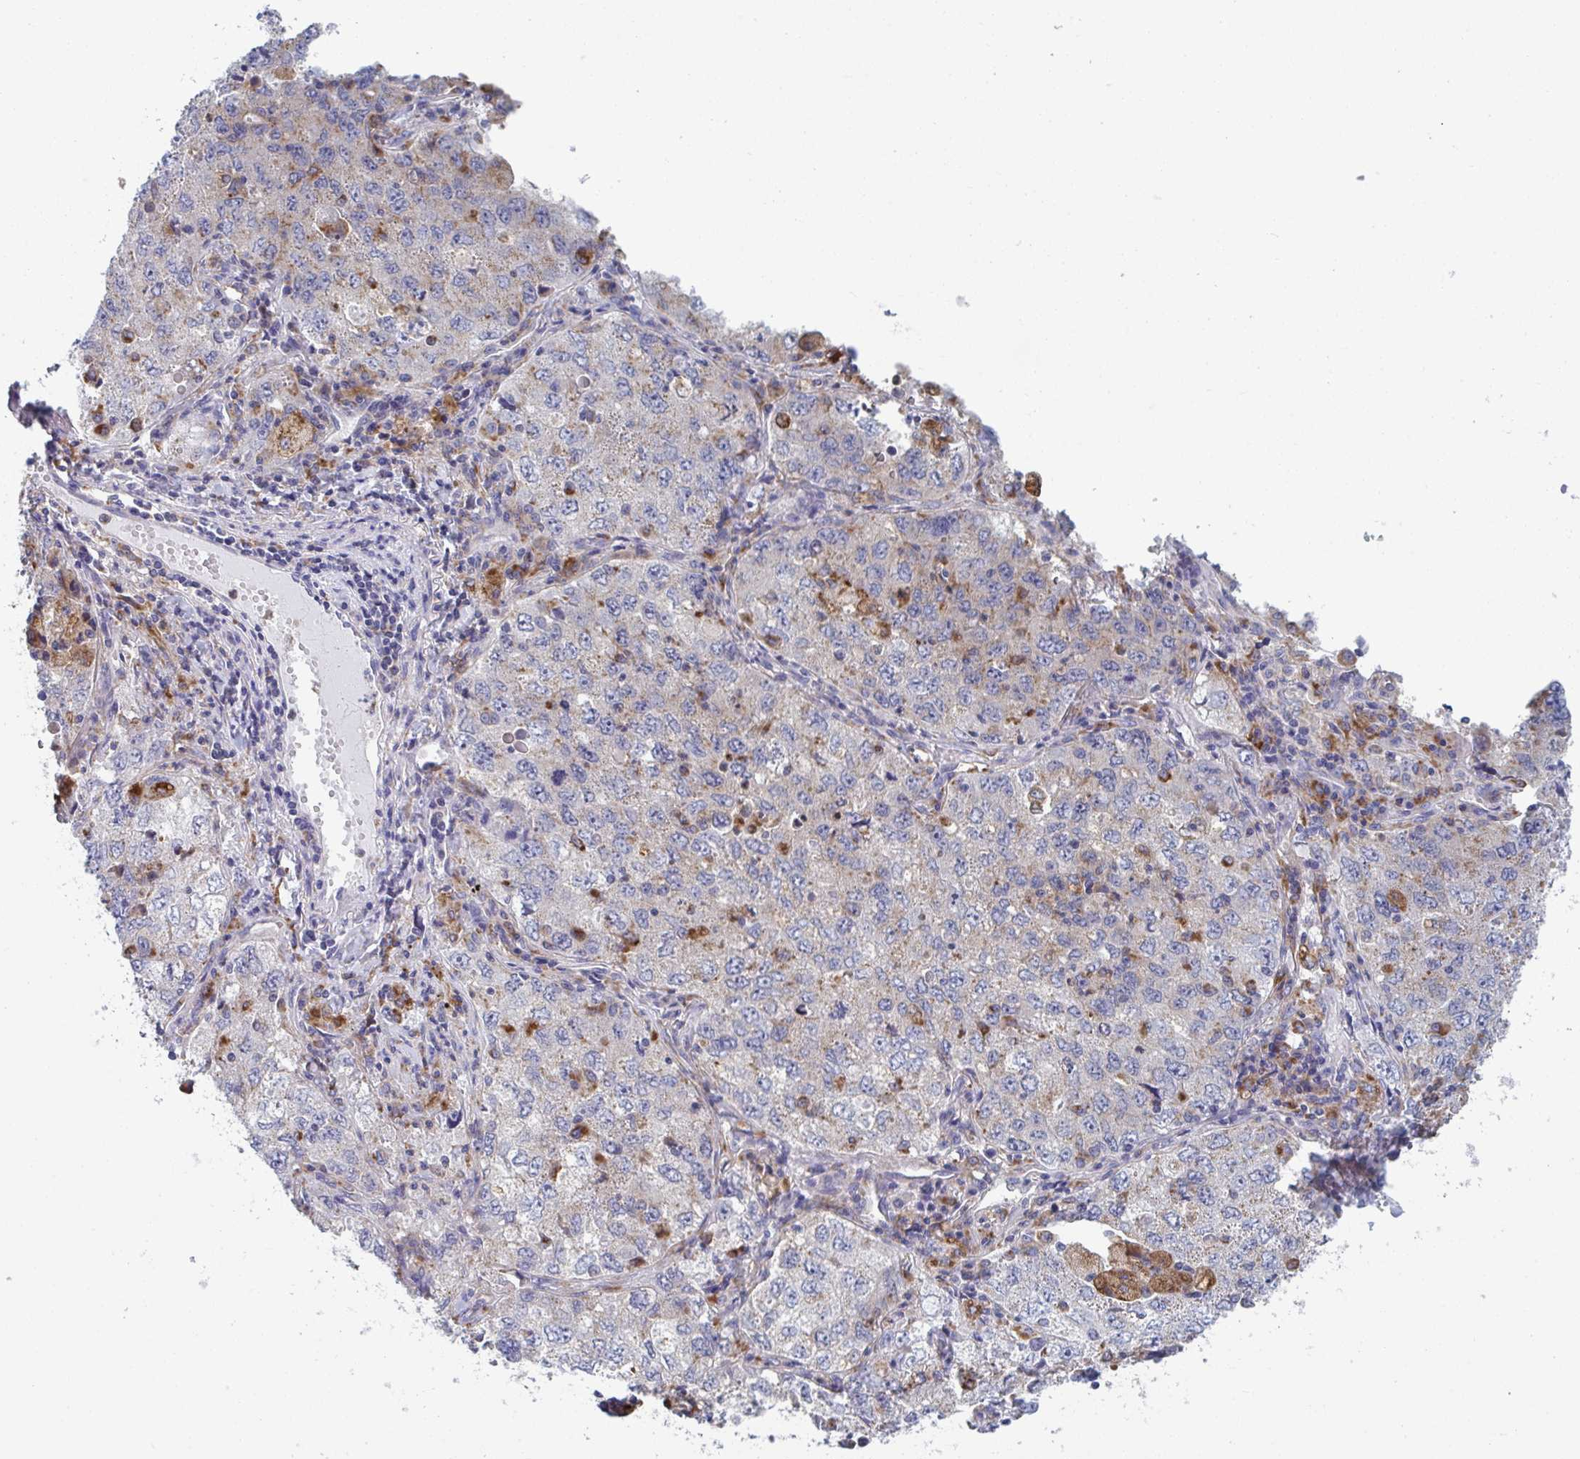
{"staining": {"intensity": "negative", "quantity": "none", "location": "none"}, "tissue": "lung cancer", "cell_type": "Tumor cells", "image_type": "cancer", "snomed": [{"axis": "morphology", "description": "Adenocarcinoma, NOS"}, {"axis": "topography", "description": "Lung"}], "caption": "Lung adenocarcinoma was stained to show a protein in brown. There is no significant expression in tumor cells. (Brightfield microscopy of DAB immunohistochemistry at high magnification).", "gene": "NIPSNAP1", "patient": {"sex": "female", "age": 57}}